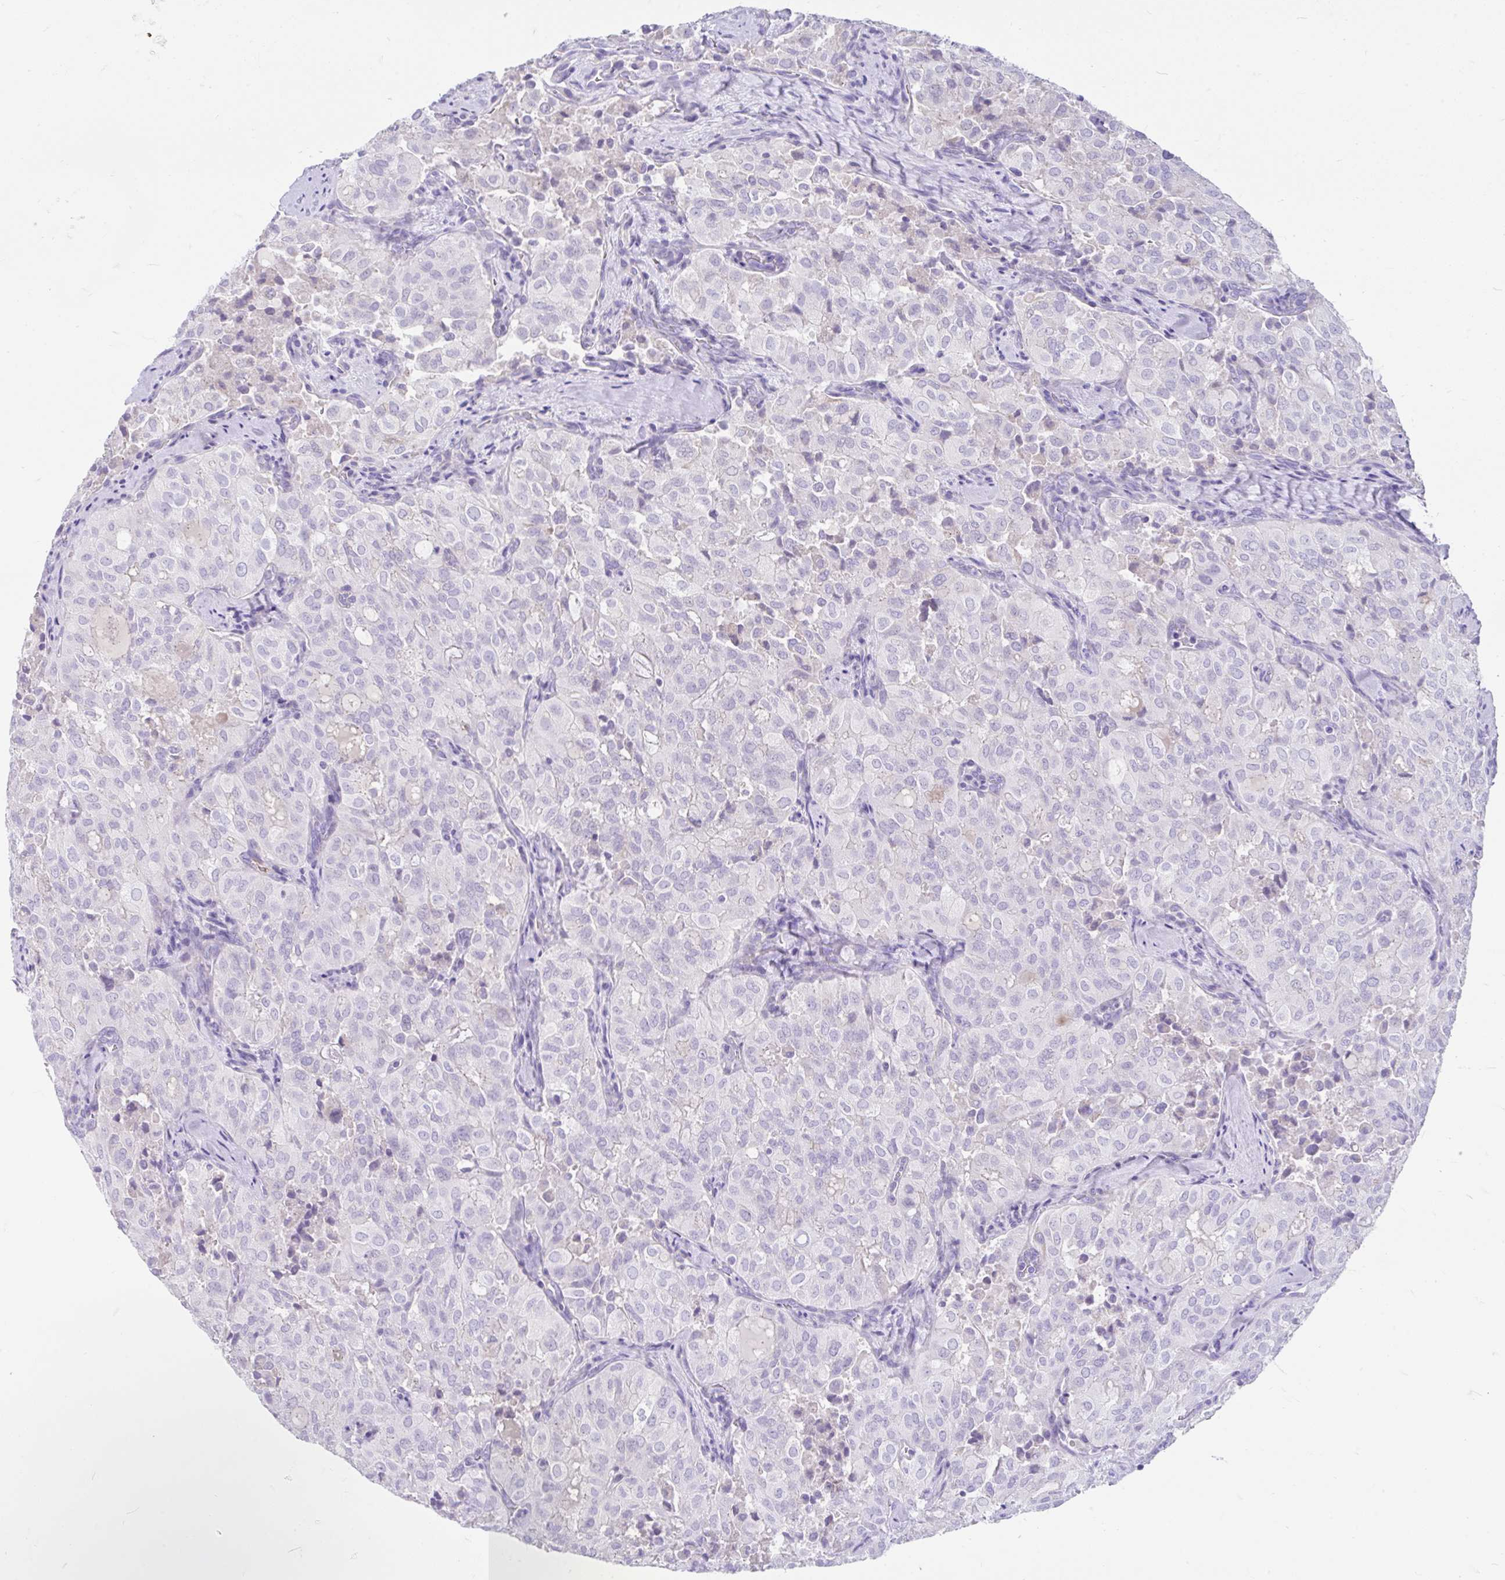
{"staining": {"intensity": "negative", "quantity": "none", "location": "none"}, "tissue": "thyroid cancer", "cell_type": "Tumor cells", "image_type": "cancer", "snomed": [{"axis": "morphology", "description": "Follicular adenoma carcinoma, NOS"}, {"axis": "topography", "description": "Thyroid gland"}], "caption": "DAB immunohistochemical staining of thyroid follicular adenoma carcinoma demonstrates no significant expression in tumor cells.", "gene": "CCSAP", "patient": {"sex": "male", "age": 75}}